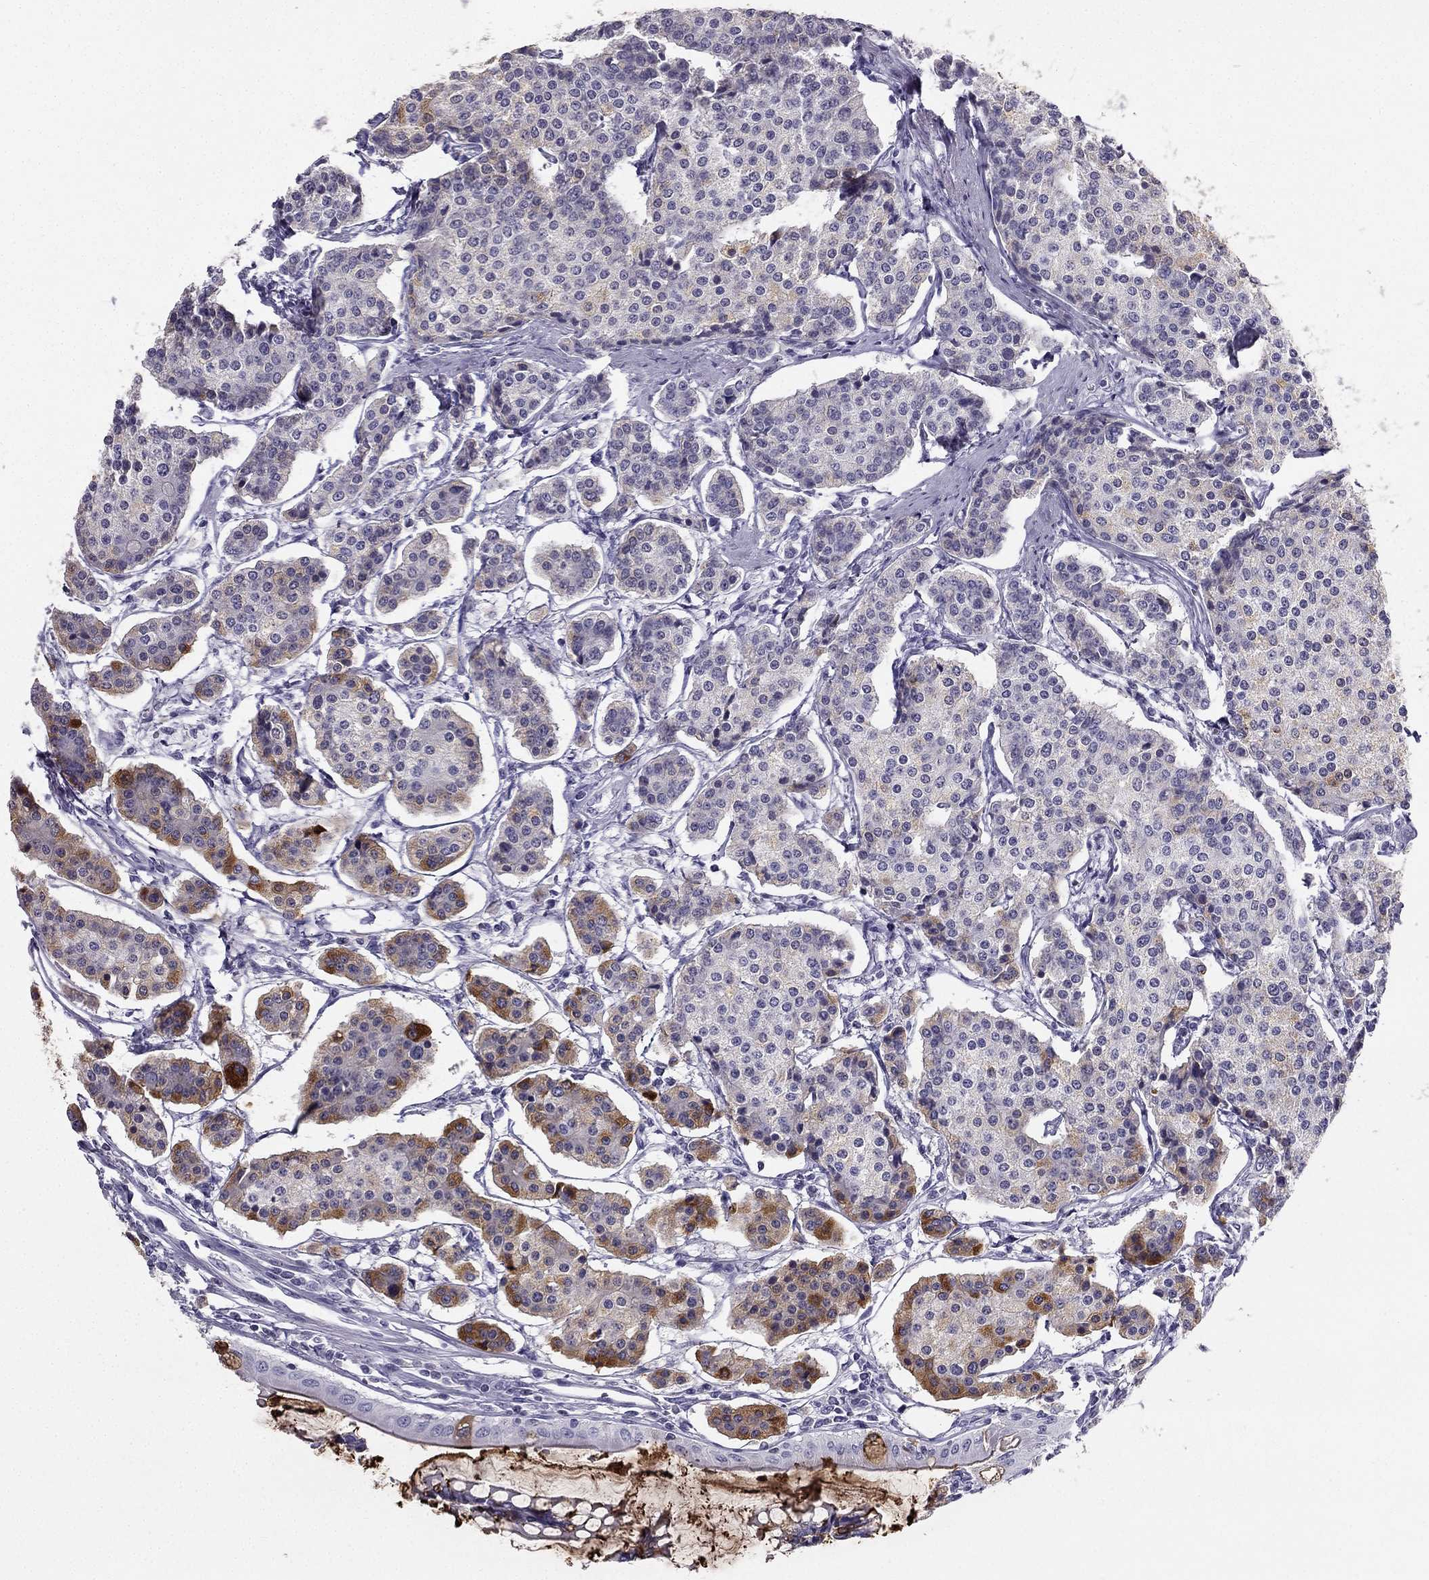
{"staining": {"intensity": "moderate", "quantity": "<25%", "location": "cytoplasmic/membranous"}, "tissue": "carcinoid", "cell_type": "Tumor cells", "image_type": "cancer", "snomed": [{"axis": "morphology", "description": "Carcinoid, malignant, NOS"}, {"axis": "topography", "description": "Small intestine"}], "caption": "Immunohistochemistry (IHC) image of carcinoid stained for a protein (brown), which exhibits low levels of moderate cytoplasmic/membranous expression in approximately <25% of tumor cells.", "gene": "TFF3", "patient": {"sex": "female", "age": 65}}